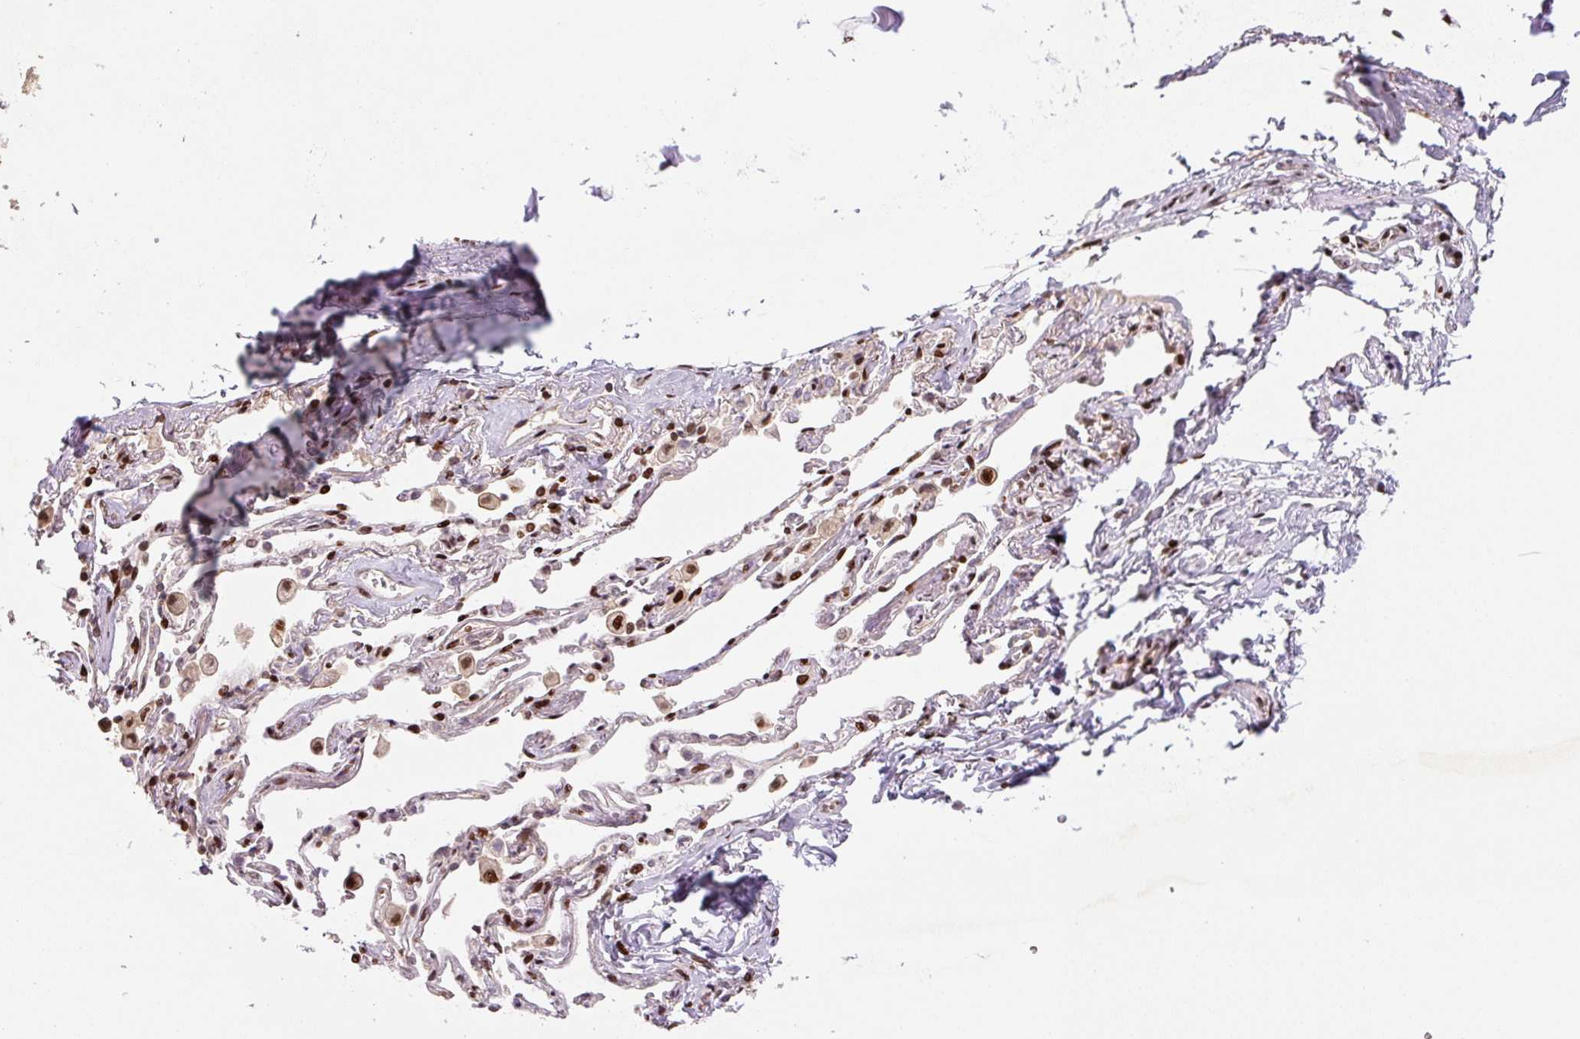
{"staining": {"intensity": "moderate", "quantity": "25%-75%", "location": "nuclear"}, "tissue": "bronchus", "cell_type": "Respiratory epithelial cells", "image_type": "normal", "snomed": [{"axis": "morphology", "description": "Normal tissue, NOS"}, {"axis": "topography", "description": "Bronchus"}], "caption": "Protein analysis of normal bronchus shows moderate nuclear positivity in about 25%-75% of respiratory epithelial cells.", "gene": "PYDC2", "patient": {"sex": "male", "age": 70}}